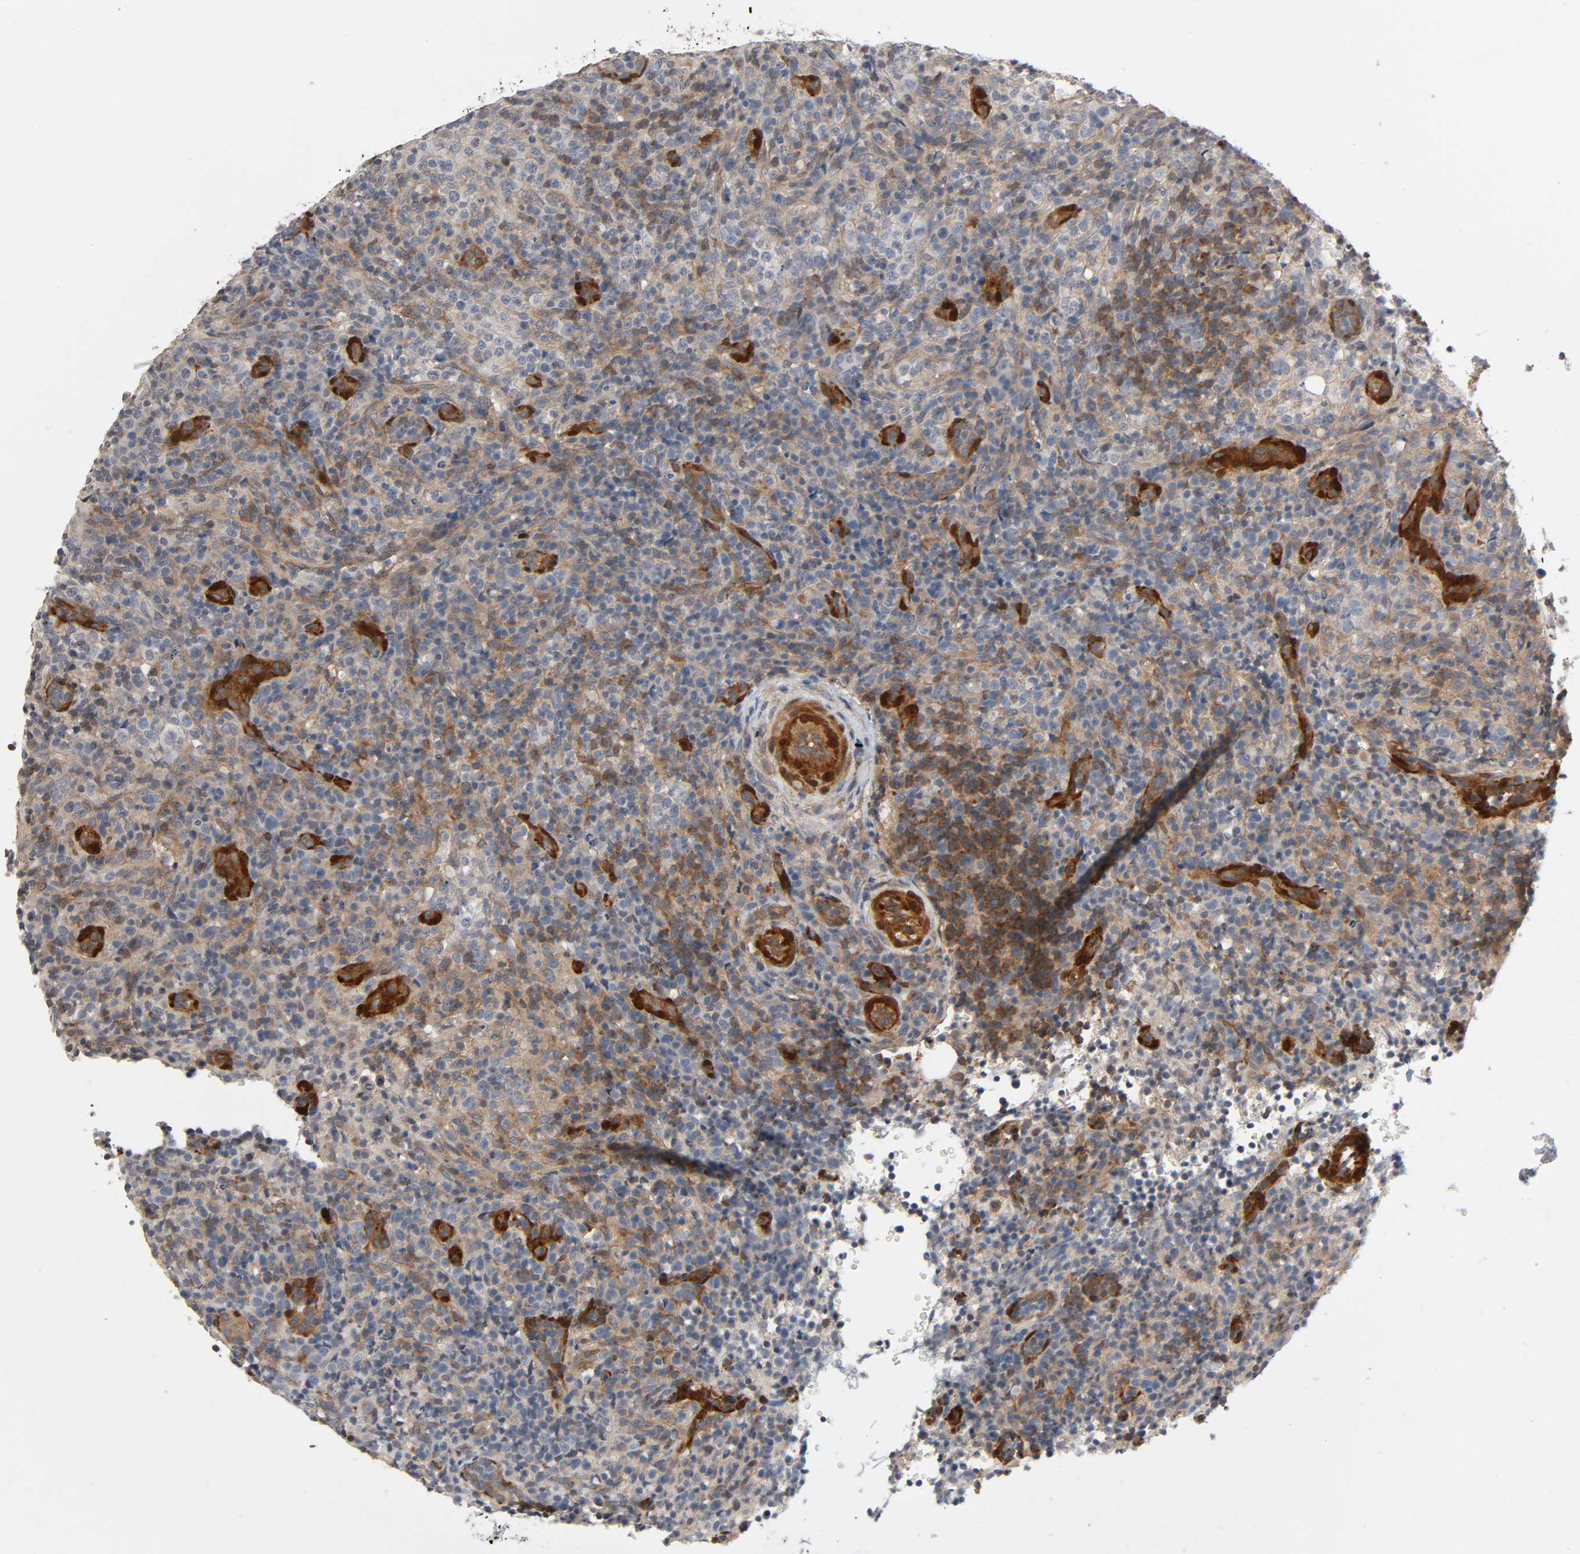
{"staining": {"intensity": "moderate", "quantity": "25%-75%", "location": "cytoplasmic/membranous"}, "tissue": "lymphoma", "cell_type": "Tumor cells", "image_type": "cancer", "snomed": [{"axis": "morphology", "description": "Malignant lymphoma, non-Hodgkin's type, High grade"}, {"axis": "topography", "description": "Lymph node"}], "caption": "Protein expression by immunohistochemistry reveals moderate cytoplasmic/membranous positivity in about 25%-75% of tumor cells in high-grade malignant lymphoma, non-Hodgkin's type.", "gene": "PTK2", "patient": {"sex": "female", "age": 76}}